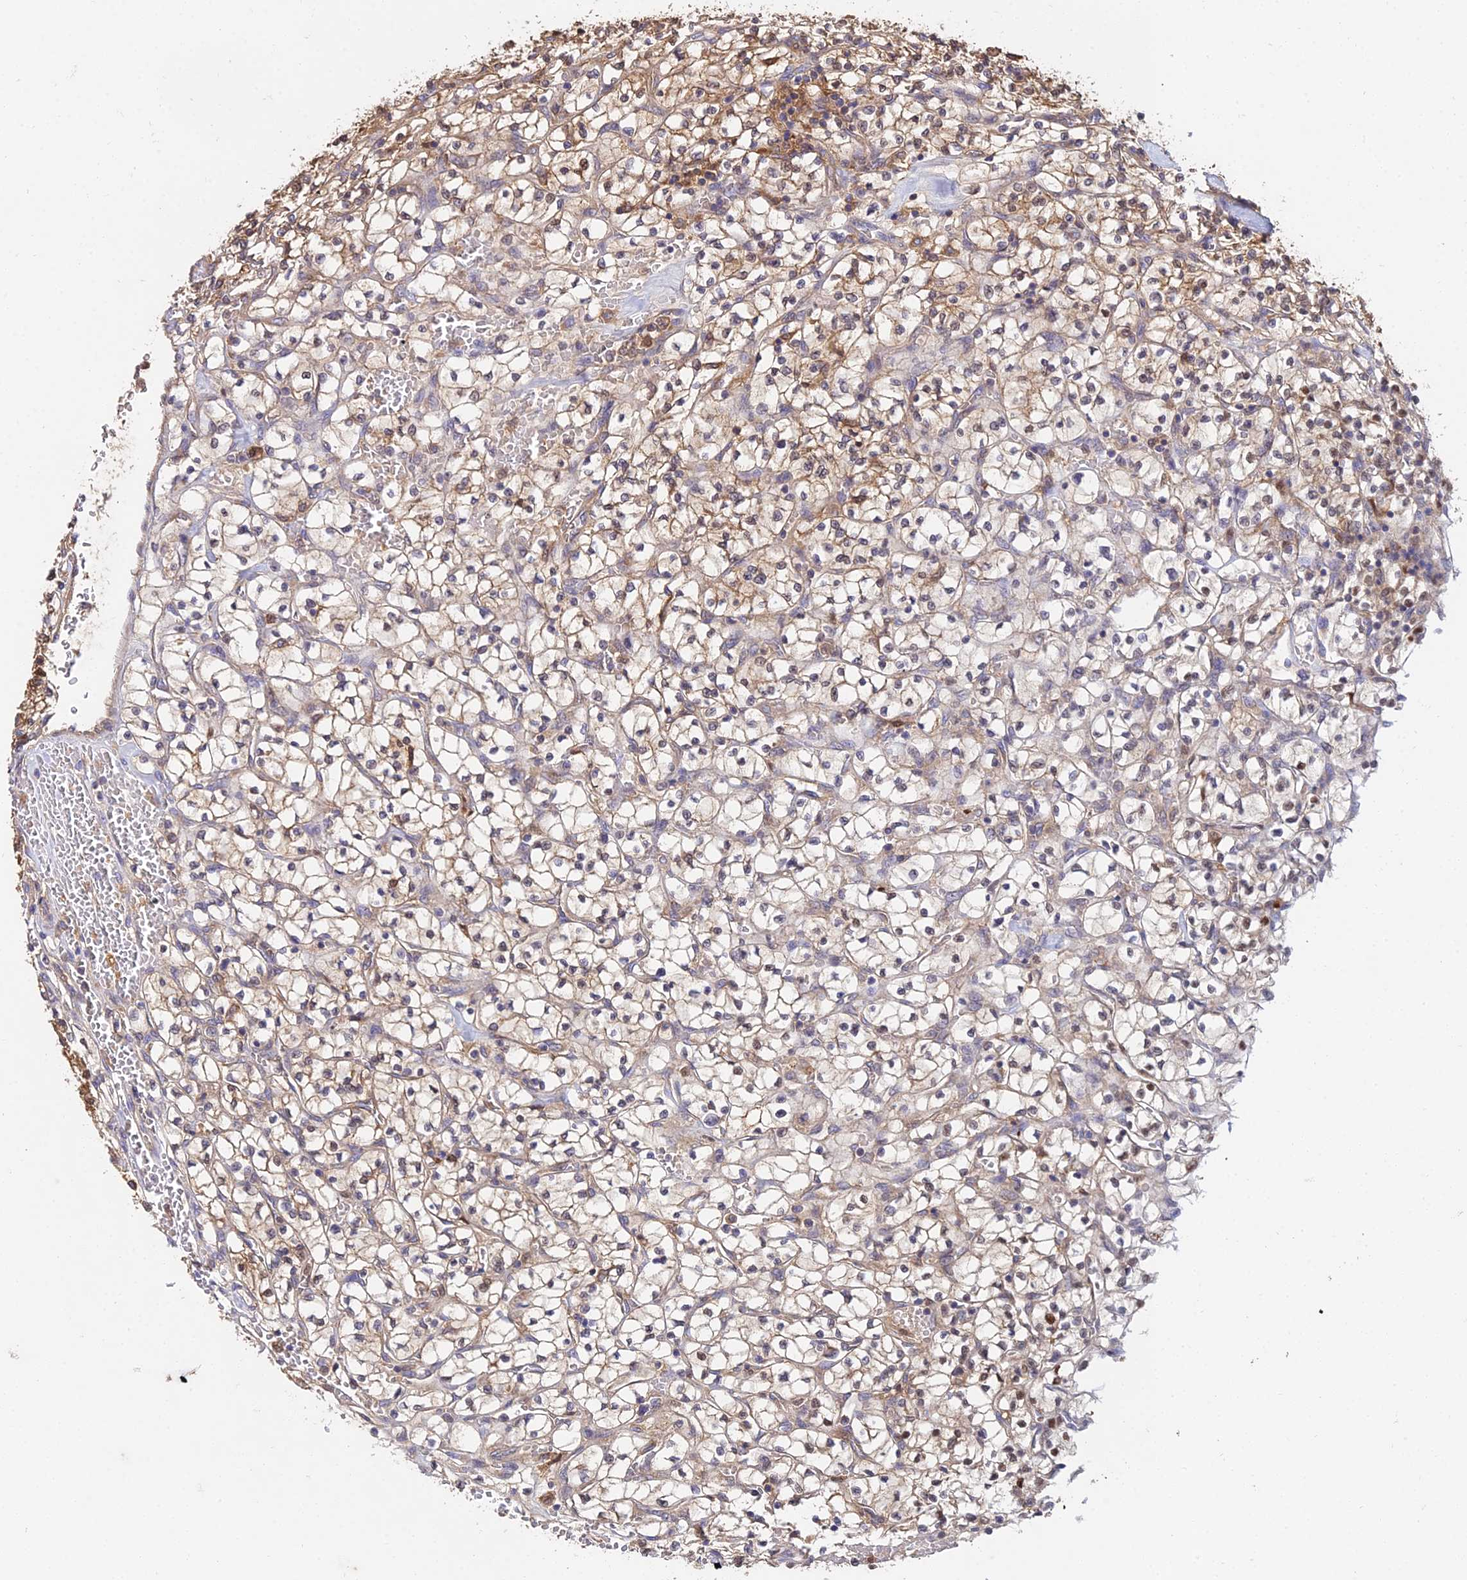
{"staining": {"intensity": "moderate", "quantity": "25%-75%", "location": "cytoplasmic/membranous"}, "tissue": "renal cancer", "cell_type": "Tumor cells", "image_type": "cancer", "snomed": [{"axis": "morphology", "description": "Adenocarcinoma, NOS"}, {"axis": "topography", "description": "Kidney"}], "caption": "IHC (DAB (3,3'-diaminobenzidine)) staining of human renal adenocarcinoma displays moderate cytoplasmic/membranous protein positivity in approximately 25%-75% of tumor cells.", "gene": "FBP1", "patient": {"sex": "female", "age": 64}}